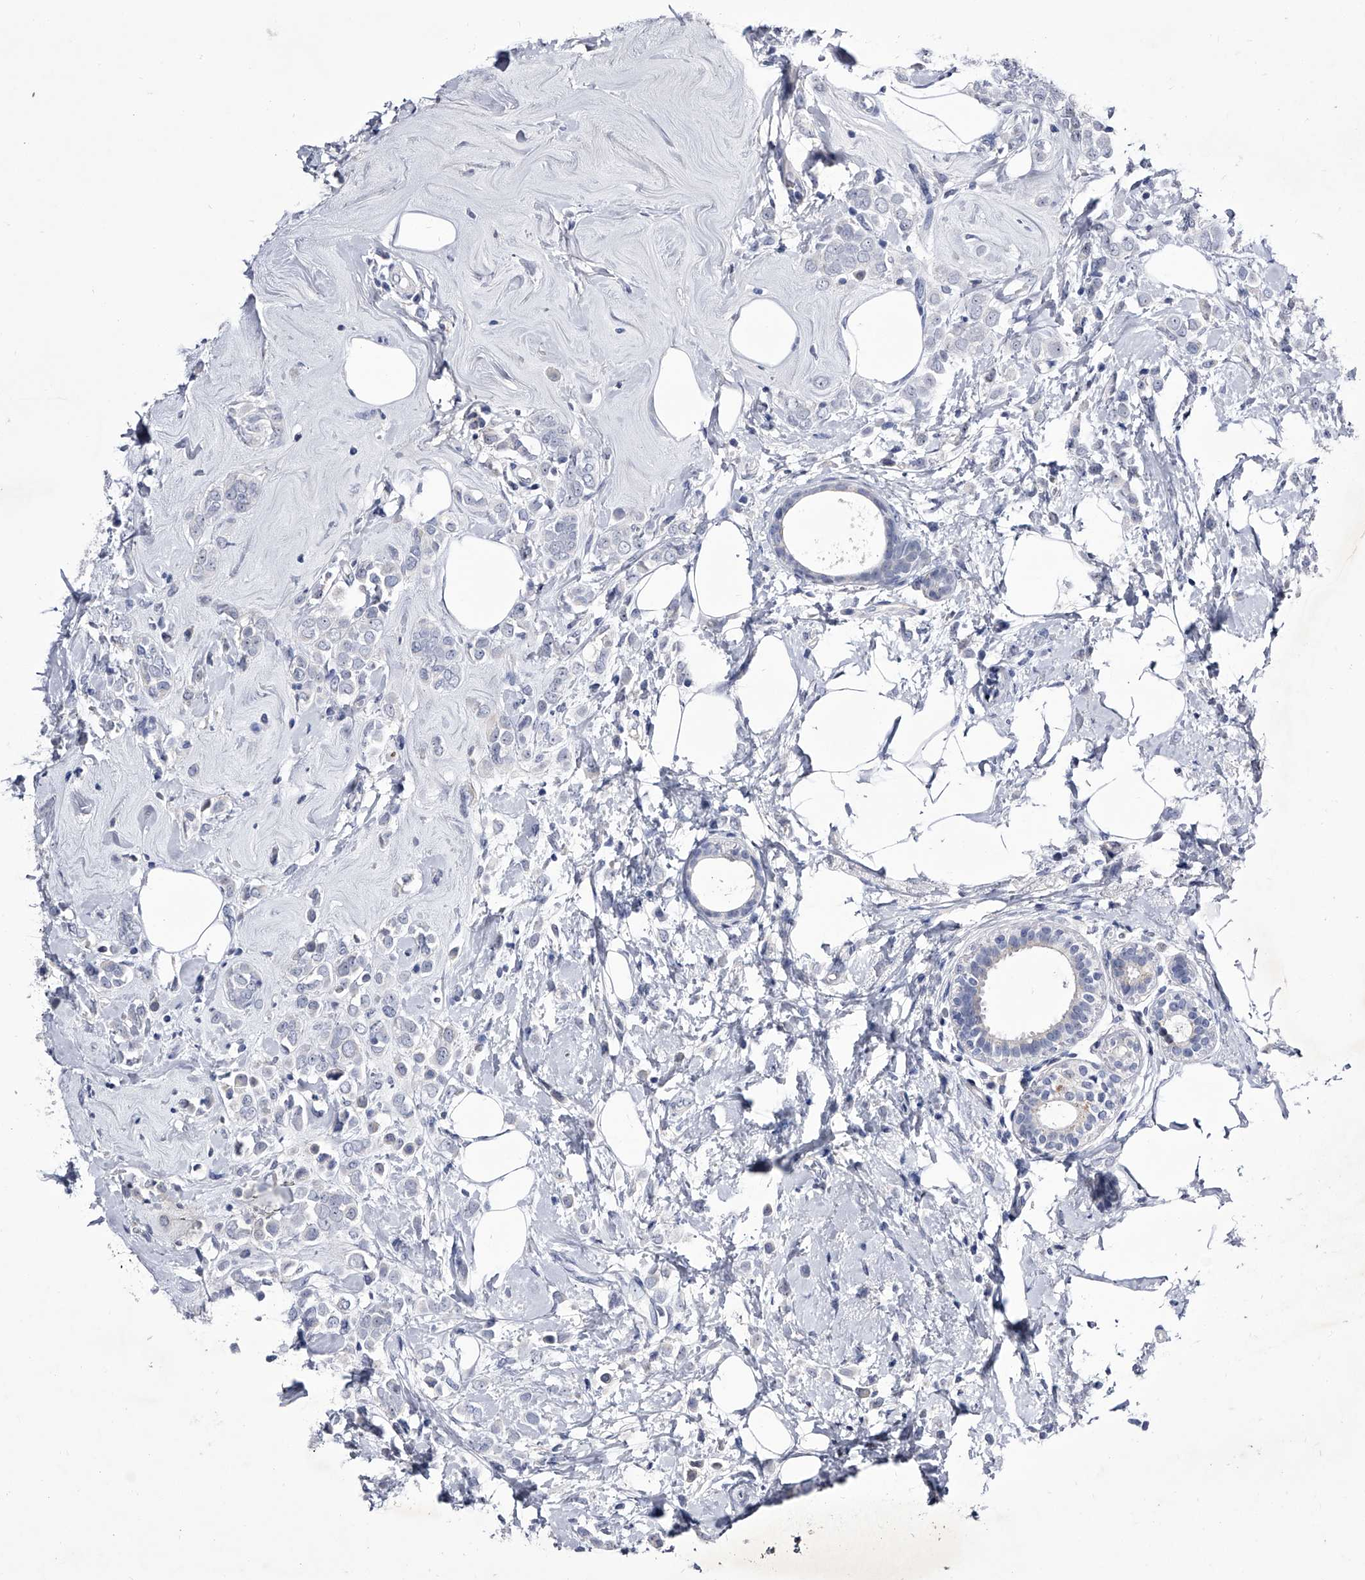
{"staining": {"intensity": "negative", "quantity": "none", "location": "none"}, "tissue": "breast cancer", "cell_type": "Tumor cells", "image_type": "cancer", "snomed": [{"axis": "morphology", "description": "Lobular carcinoma"}, {"axis": "topography", "description": "Breast"}], "caption": "Lobular carcinoma (breast) was stained to show a protein in brown. There is no significant staining in tumor cells. Brightfield microscopy of IHC stained with DAB (brown) and hematoxylin (blue), captured at high magnification.", "gene": "CRISP2", "patient": {"sex": "female", "age": 47}}